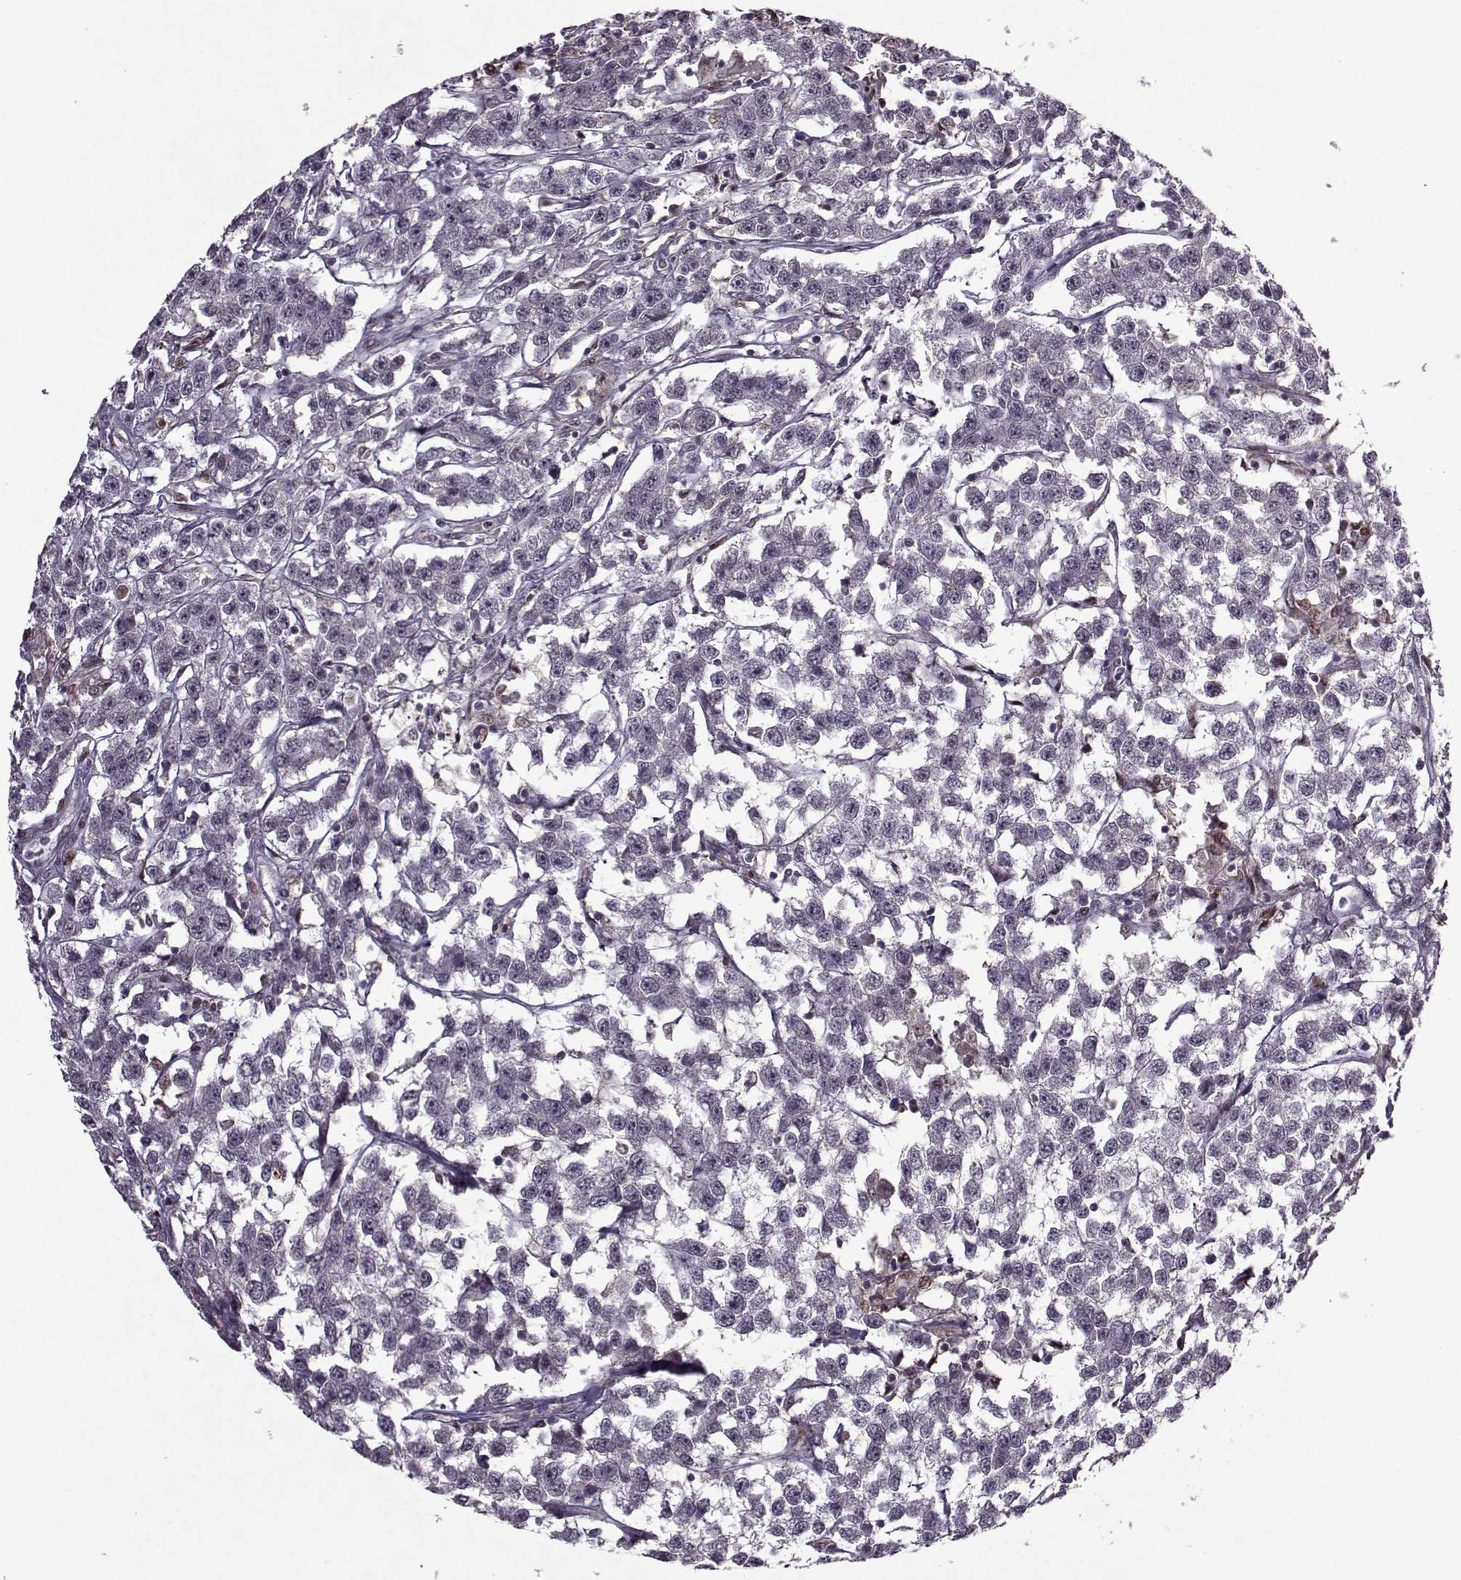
{"staining": {"intensity": "weak", "quantity": "<25%", "location": "cytoplasmic/membranous"}, "tissue": "testis cancer", "cell_type": "Tumor cells", "image_type": "cancer", "snomed": [{"axis": "morphology", "description": "Seminoma, NOS"}, {"axis": "topography", "description": "Testis"}], "caption": "Human testis cancer (seminoma) stained for a protein using IHC demonstrates no staining in tumor cells.", "gene": "PSMA7", "patient": {"sex": "male", "age": 59}}